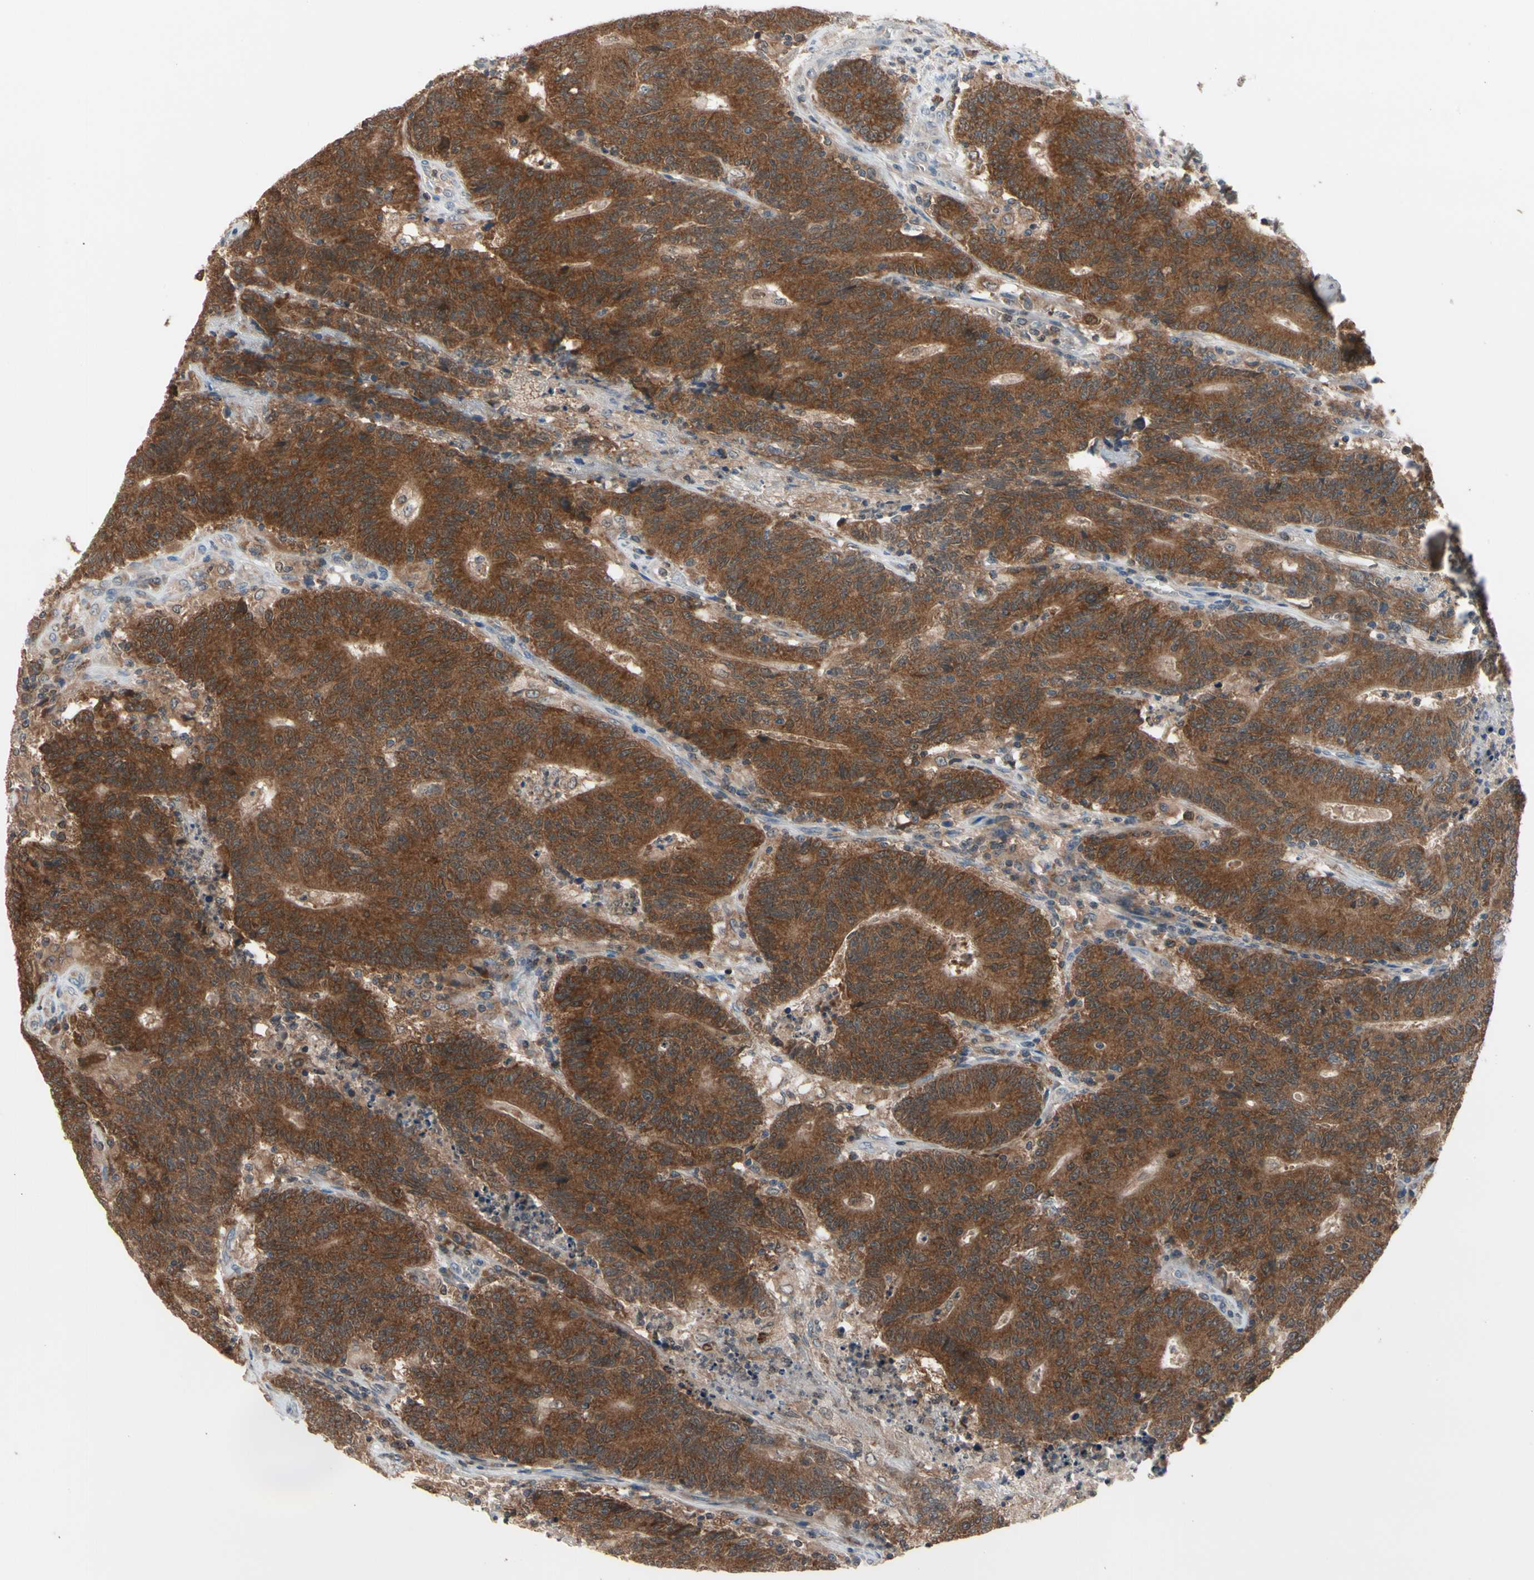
{"staining": {"intensity": "strong", "quantity": ">75%", "location": "cytoplasmic/membranous"}, "tissue": "colorectal cancer", "cell_type": "Tumor cells", "image_type": "cancer", "snomed": [{"axis": "morphology", "description": "Normal tissue, NOS"}, {"axis": "morphology", "description": "Adenocarcinoma, NOS"}, {"axis": "topography", "description": "Colon"}], "caption": "Protein staining displays strong cytoplasmic/membranous staining in about >75% of tumor cells in colorectal cancer (adenocarcinoma).", "gene": "MTHFS", "patient": {"sex": "female", "age": 75}}